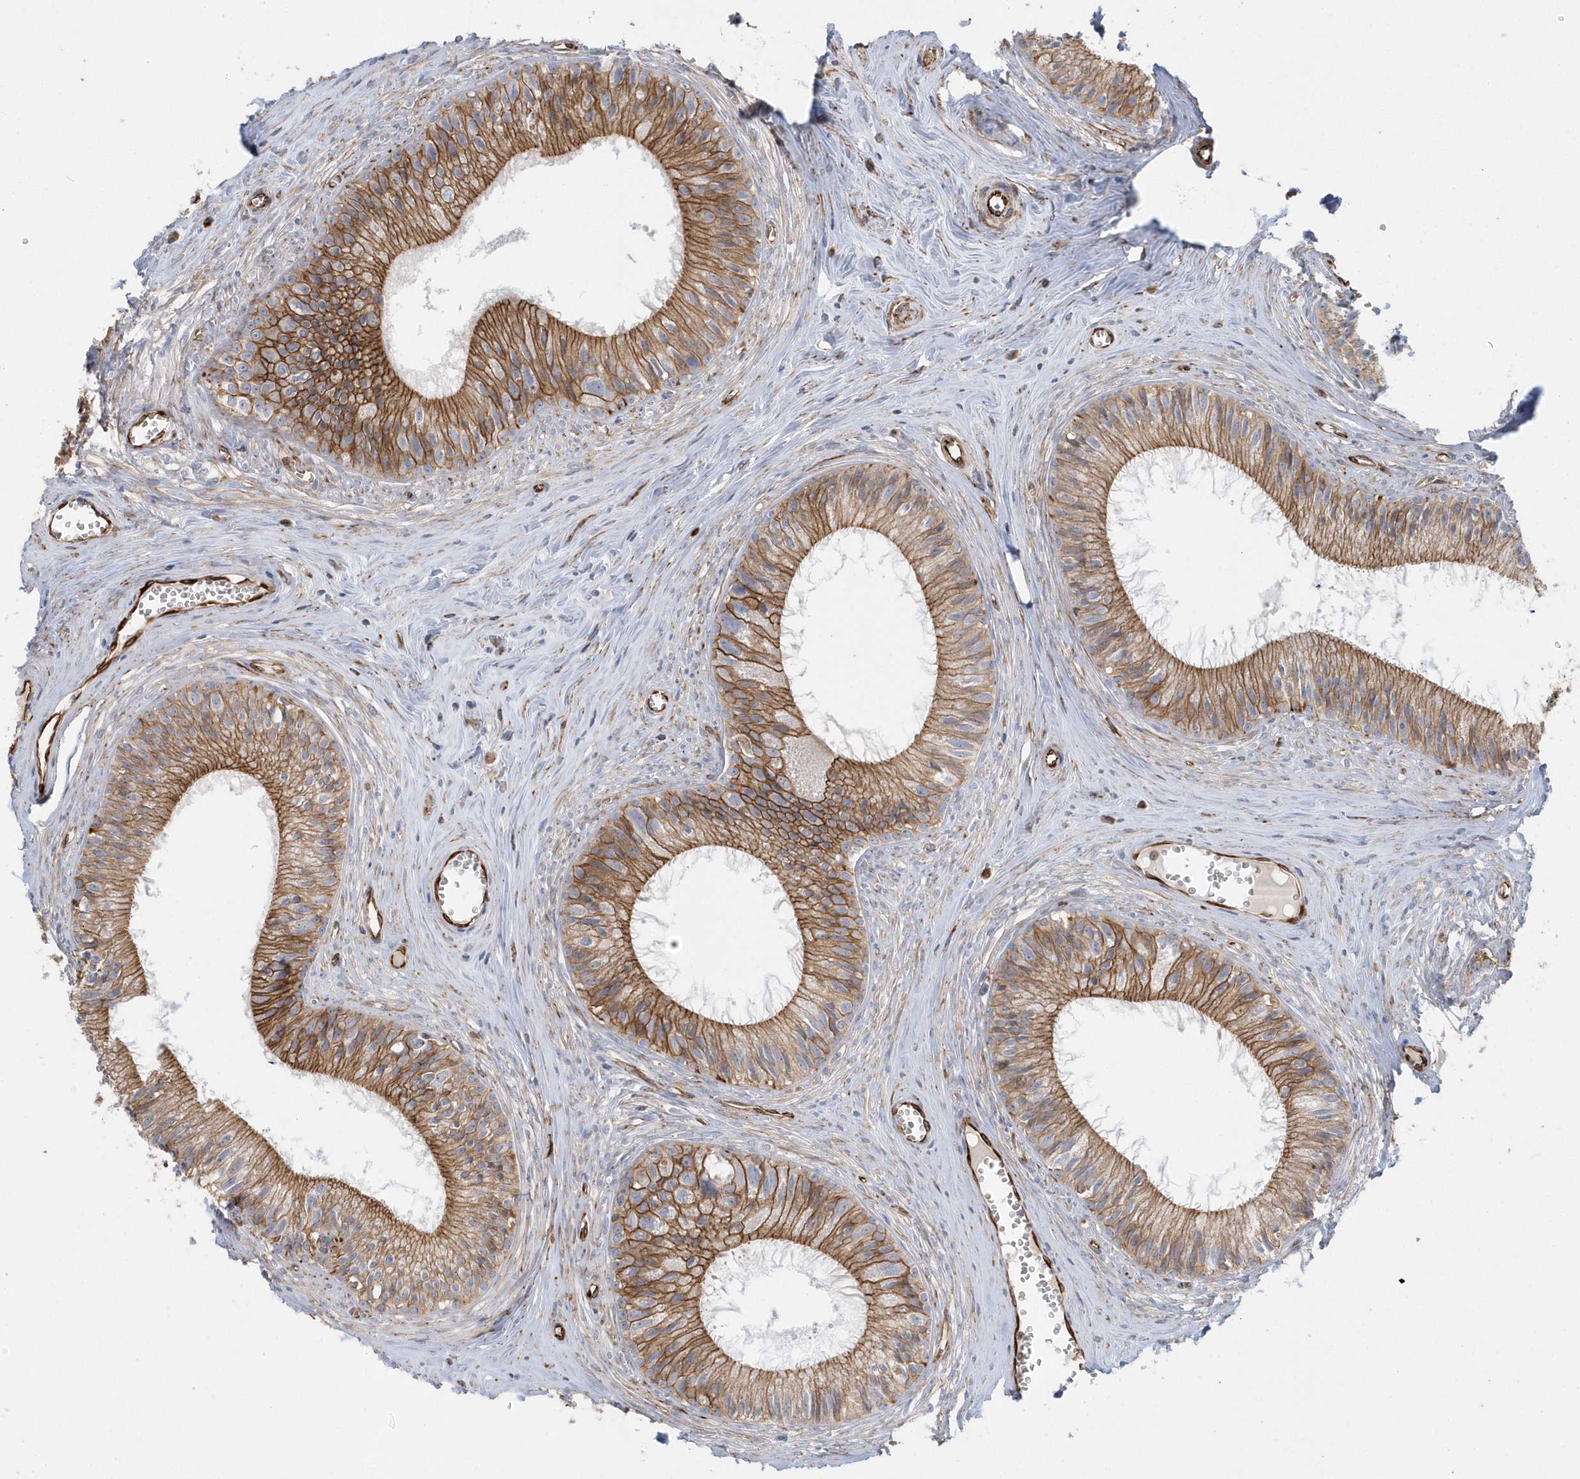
{"staining": {"intensity": "strong", "quantity": ">75%", "location": "cytoplasmic/membranous"}, "tissue": "epididymis", "cell_type": "Glandular cells", "image_type": "normal", "snomed": [{"axis": "morphology", "description": "Normal tissue, NOS"}, {"axis": "topography", "description": "Epididymis"}], "caption": "Immunohistochemistry histopathology image of benign epididymis: epididymis stained using immunohistochemistry (IHC) displays high levels of strong protein expression localized specifically in the cytoplasmic/membranous of glandular cells, appearing as a cytoplasmic/membranous brown color.", "gene": "RAB17", "patient": {"sex": "male", "age": 36}}